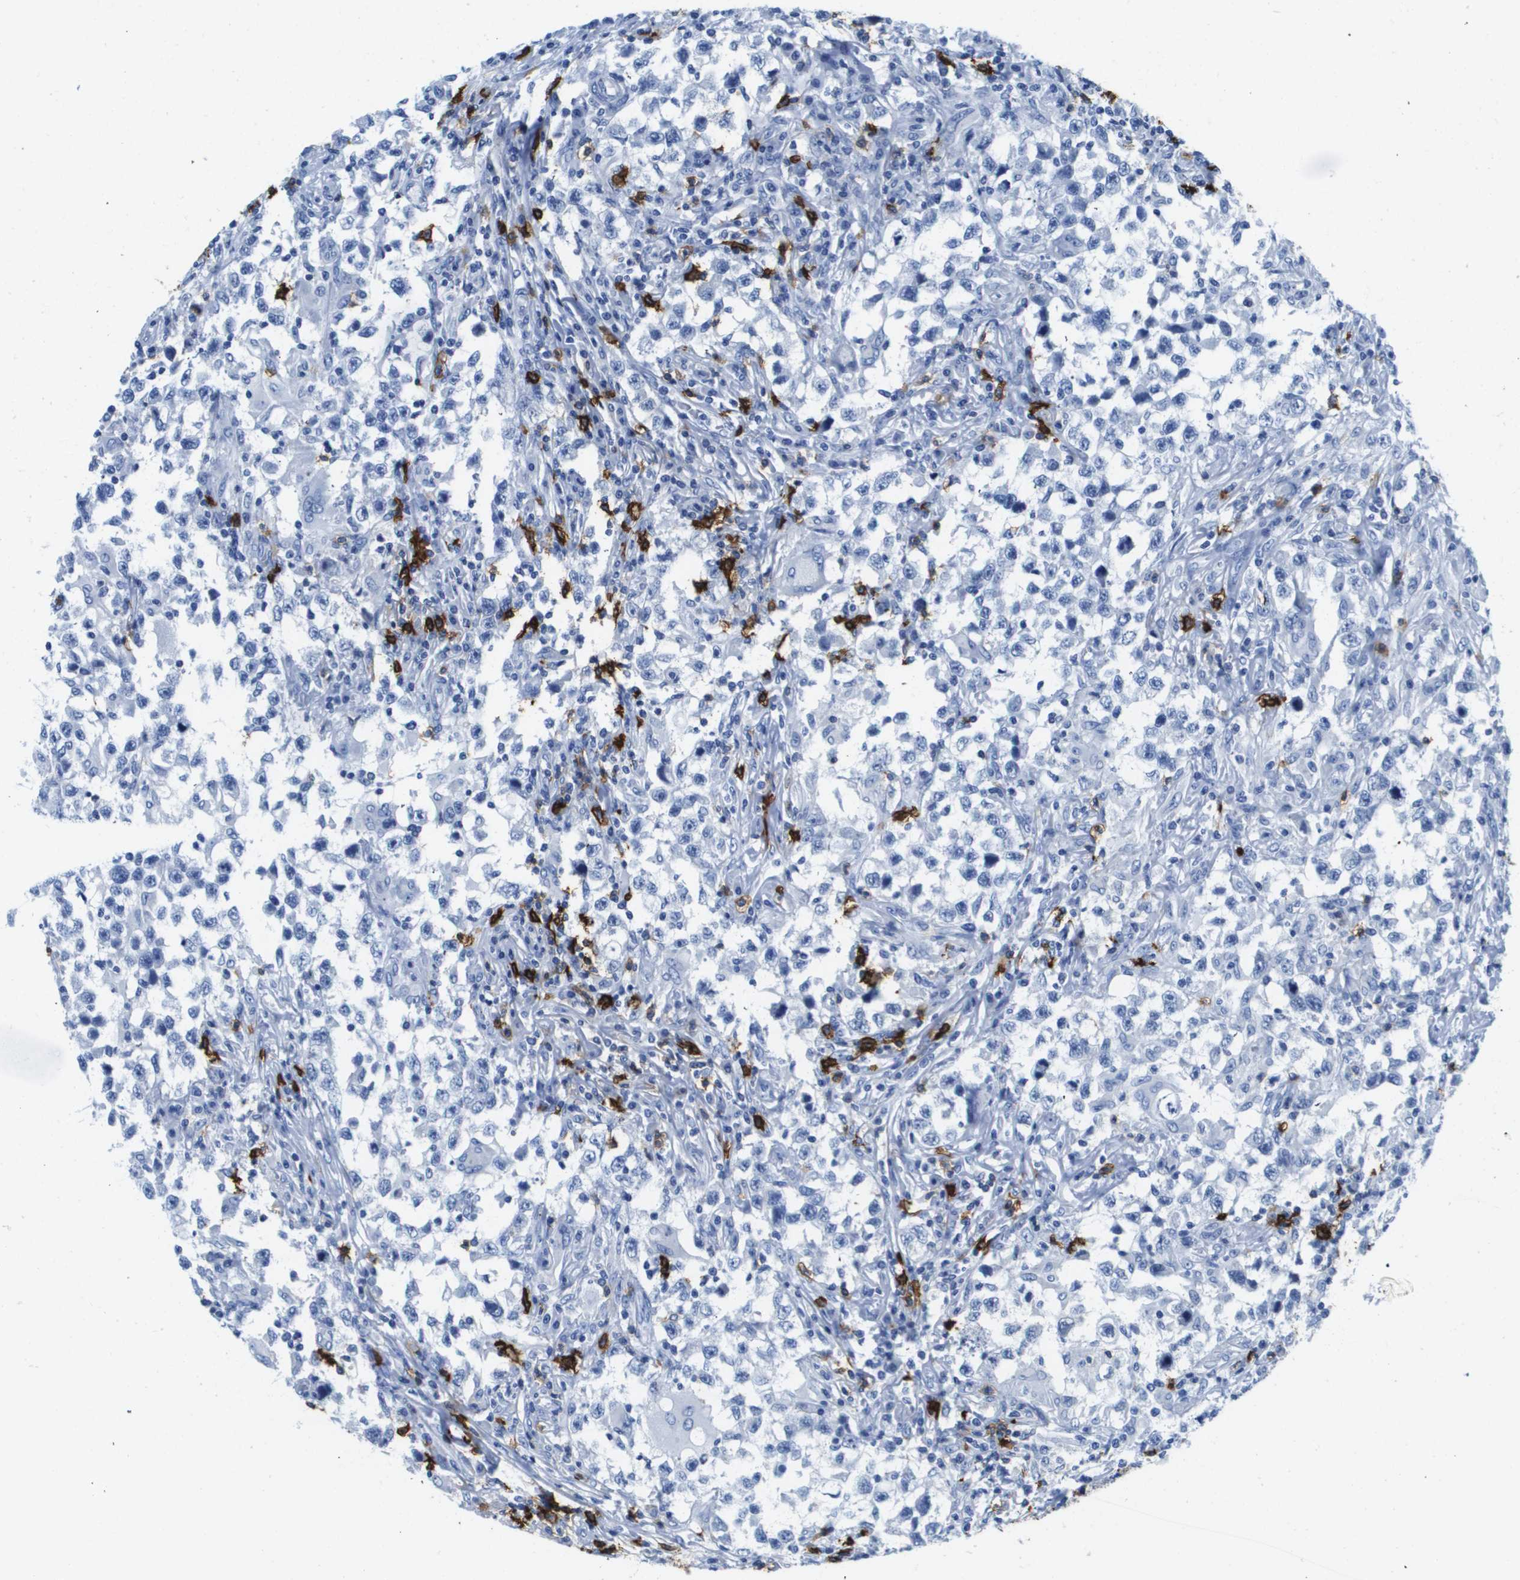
{"staining": {"intensity": "negative", "quantity": "none", "location": "none"}, "tissue": "testis cancer", "cell_type": "Tumor cells", "image_type": "cancer", "snomed": [{"axis": "morphology", "description": "Carcinoma, Embryonal, NOS"}, {"axis": "topography", "description": "Testis"}], "caption": "IHC micrograph of human embryonal carcinoma (testis) stained for a protein (brown), which demonstrates no expression in tumor cells.", "gene": "MS4A1", "patient": {"sex": "male", "age": 21}}